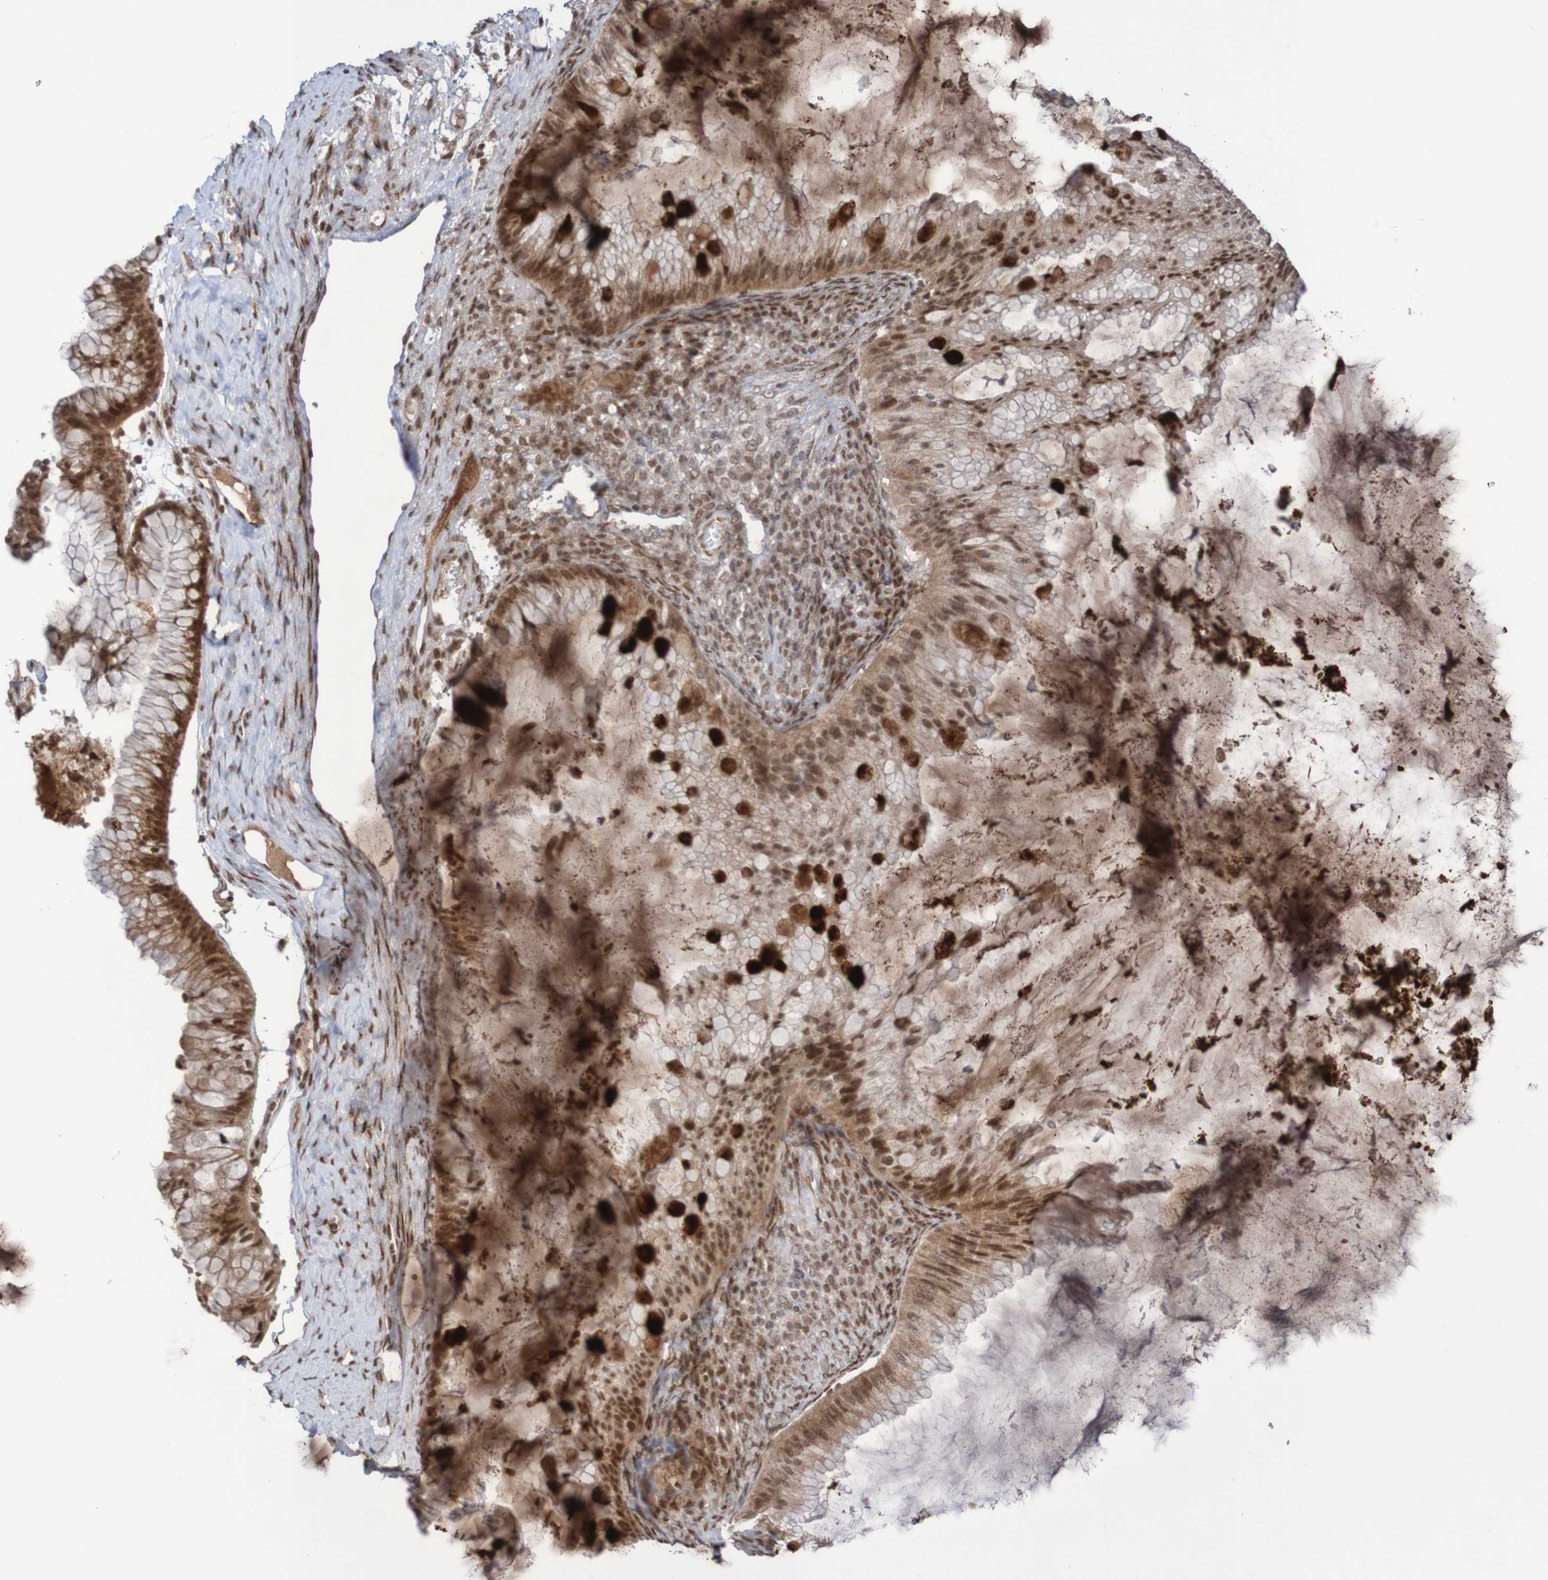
{"staining": {"intensity": "moderate", "quantity": ">75%", "location": "cytoplasmic/membranous,nuclear"}, "tissue": "ovarian cancer", "cell_type": "Tumor cells", "image_type": "cancer", "snomed": [{"axis": "morphology", "description": "Cystadenocarcinoma, mucinous, NOS"}, {"axis": "topography", "description": "Ovary"}], "caption": "Protein staining of mucinous cystadenocarcinoma (ovarian) tissue displays moderate cytoplasmic/membranous and nuclear positivity in approximately >75% of tumor cells.", "gene": "ITLN1", "patient": {"sex": "female", "age": 61}}